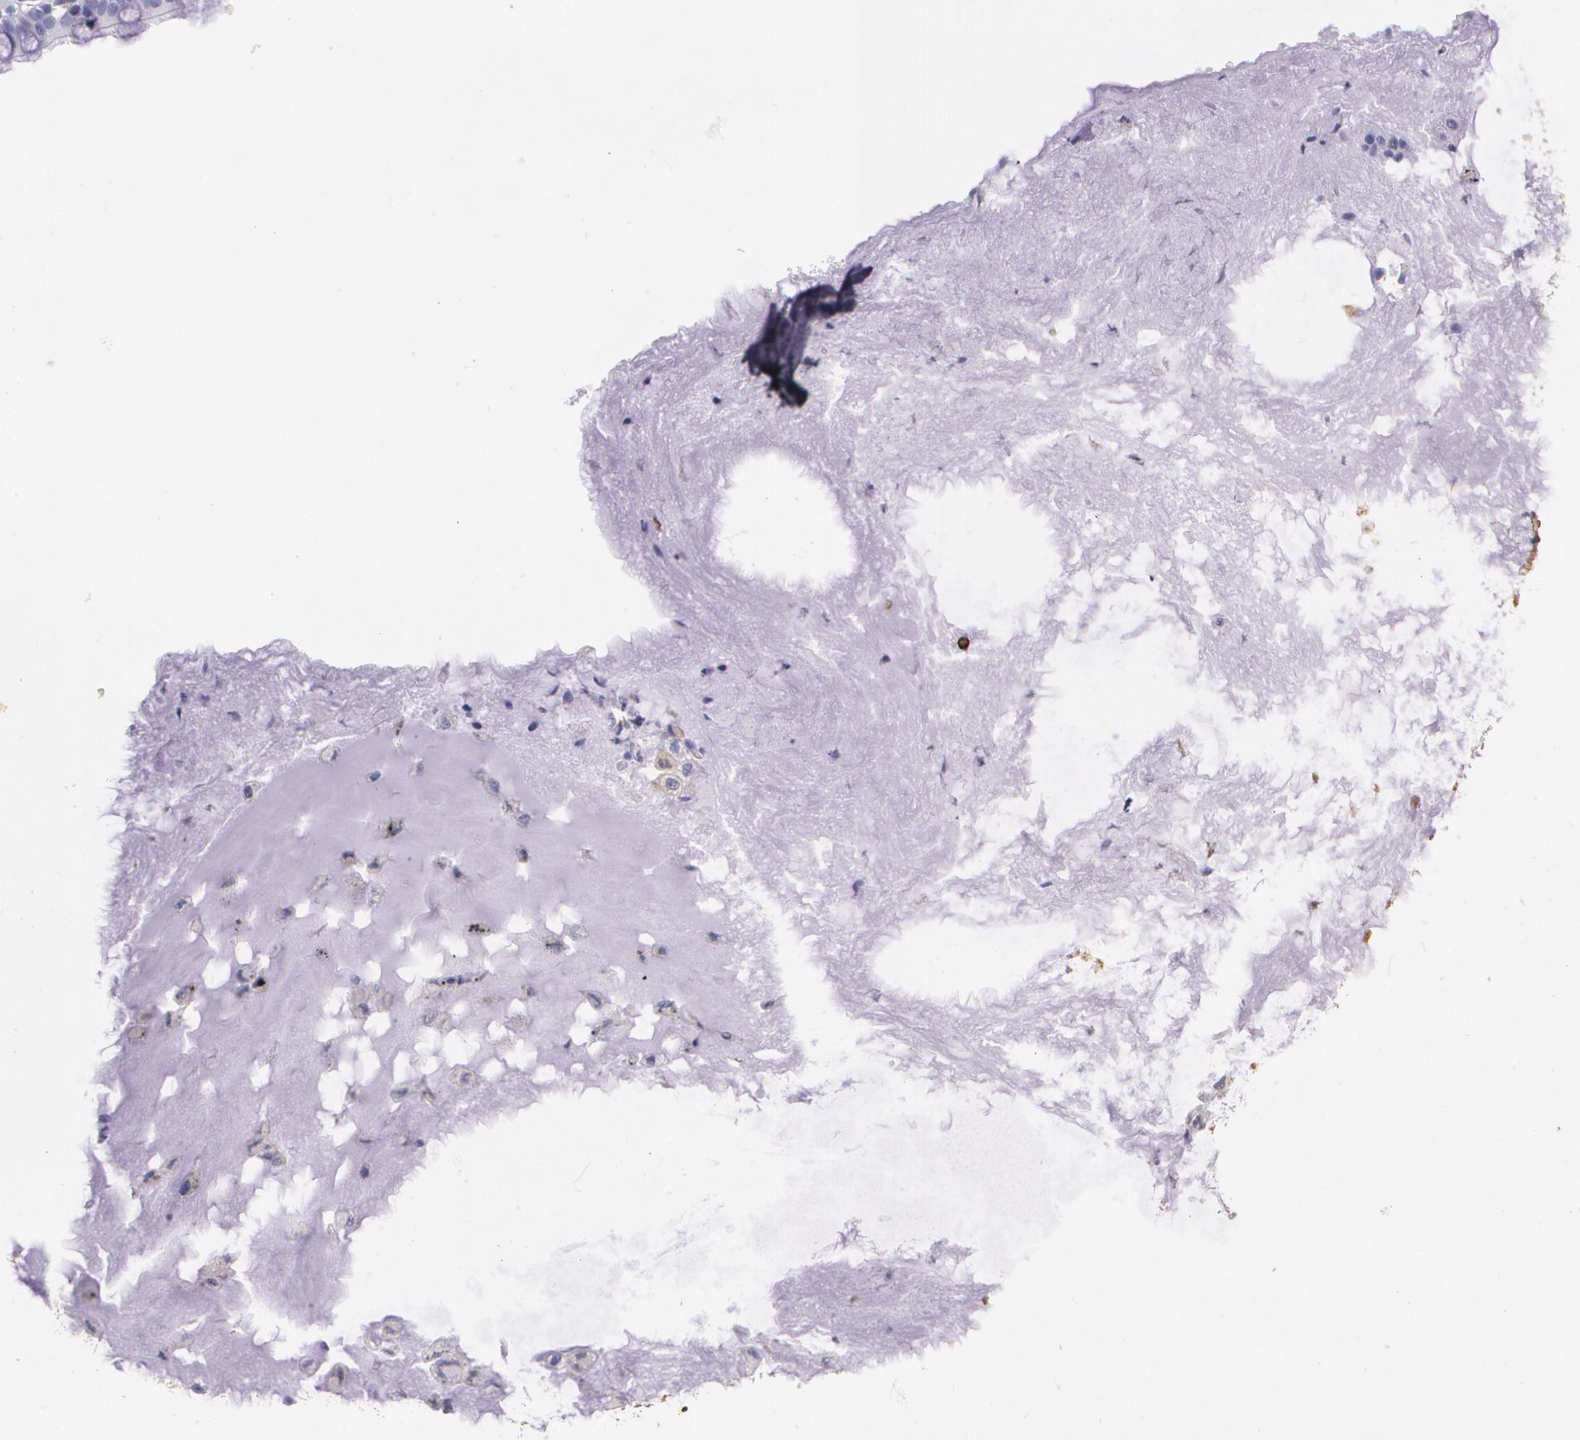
{"staining": {"intensity": "weak", "quantity": "<25%", "location": "cytoplasmic/membranous"}, "tissue": "adipose tissue", "cell_type": "Adipocytes", "image_type": "normal", "snomed": [{"axis": "morphology", "description": "Normal tissue, NOS"}, {"axis": "topography", "description": "Bronchus"}, {"axis": "topography", "description": "Lung"}], "caption": "IHC image of normal adipose tissue stained for a protein (brown), which reveals no staining in adipocytes. (DAB immunohistochemistry (IHC) with hematoxylin counter stain).", "gene": "RTN1", "patient": {"sex": "female", "age": 56}}